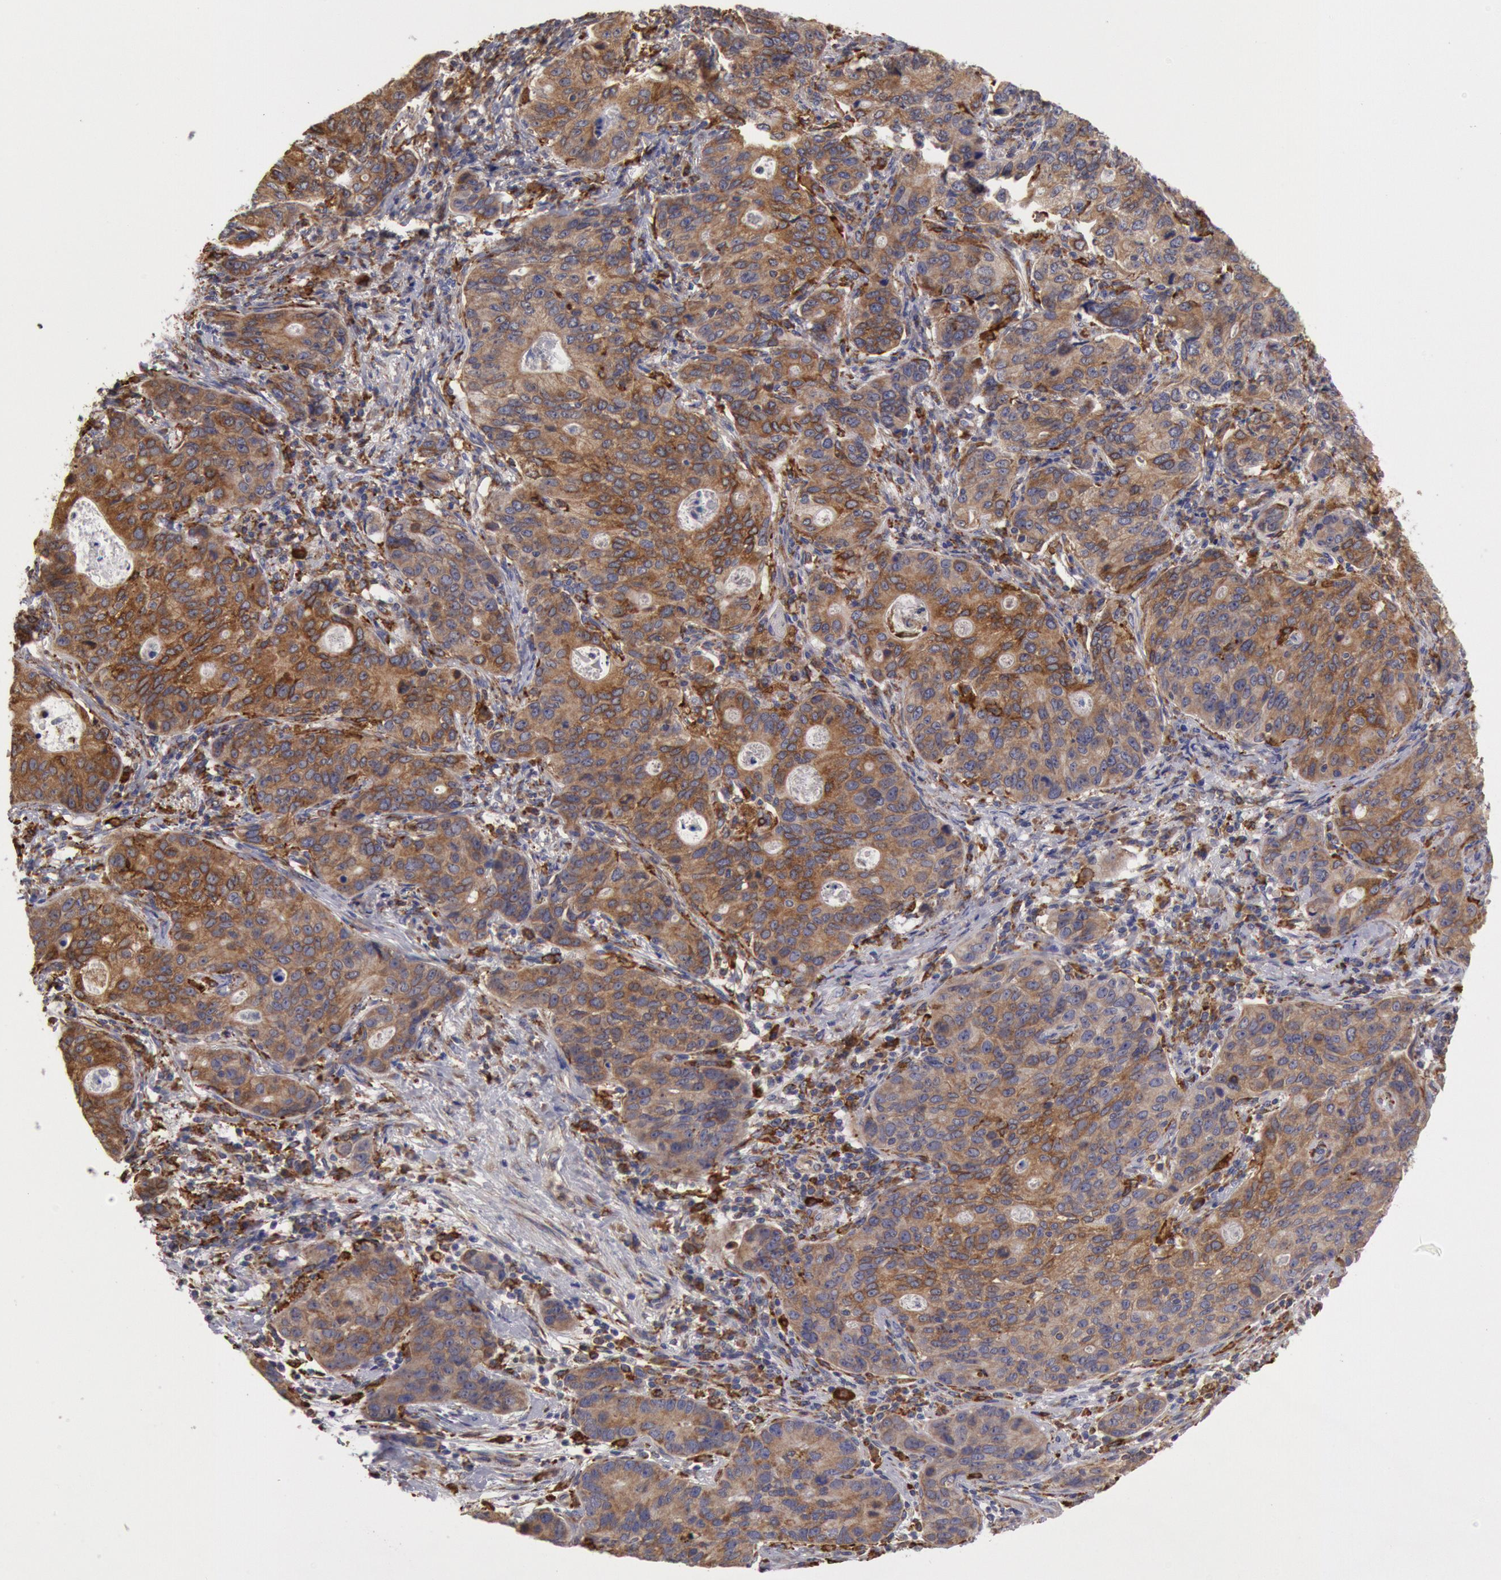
{"staining": {"intensity": "strong", "quantity": ">75%", "location": "cytoplasmic/membranous"}, "tissue": "stomach cancer", "cell_type": "Tumor cells", "image_type": "cancer", "snomed": [{"axis": "morphology", "description": "Adenocarcinoma, NOS"}, {"axis": "topography", "description": "Esophagus"}, {"axis": "topography", "description": "Stomach"}], "caption": "A histopathology image of human stomach cancer stained for a protein demonstrates strong cytoplasmic/membranous brown staining in tumor cells. The staining was performed using DAB (3,3'-diaminobenzidine) to visualize the protein expression in brown, while the nuclei were stained in blue with hematoxylin (Magnification: 20x).", "gene": "ERP44", "patient": {"sex": "male", "age": 74}}